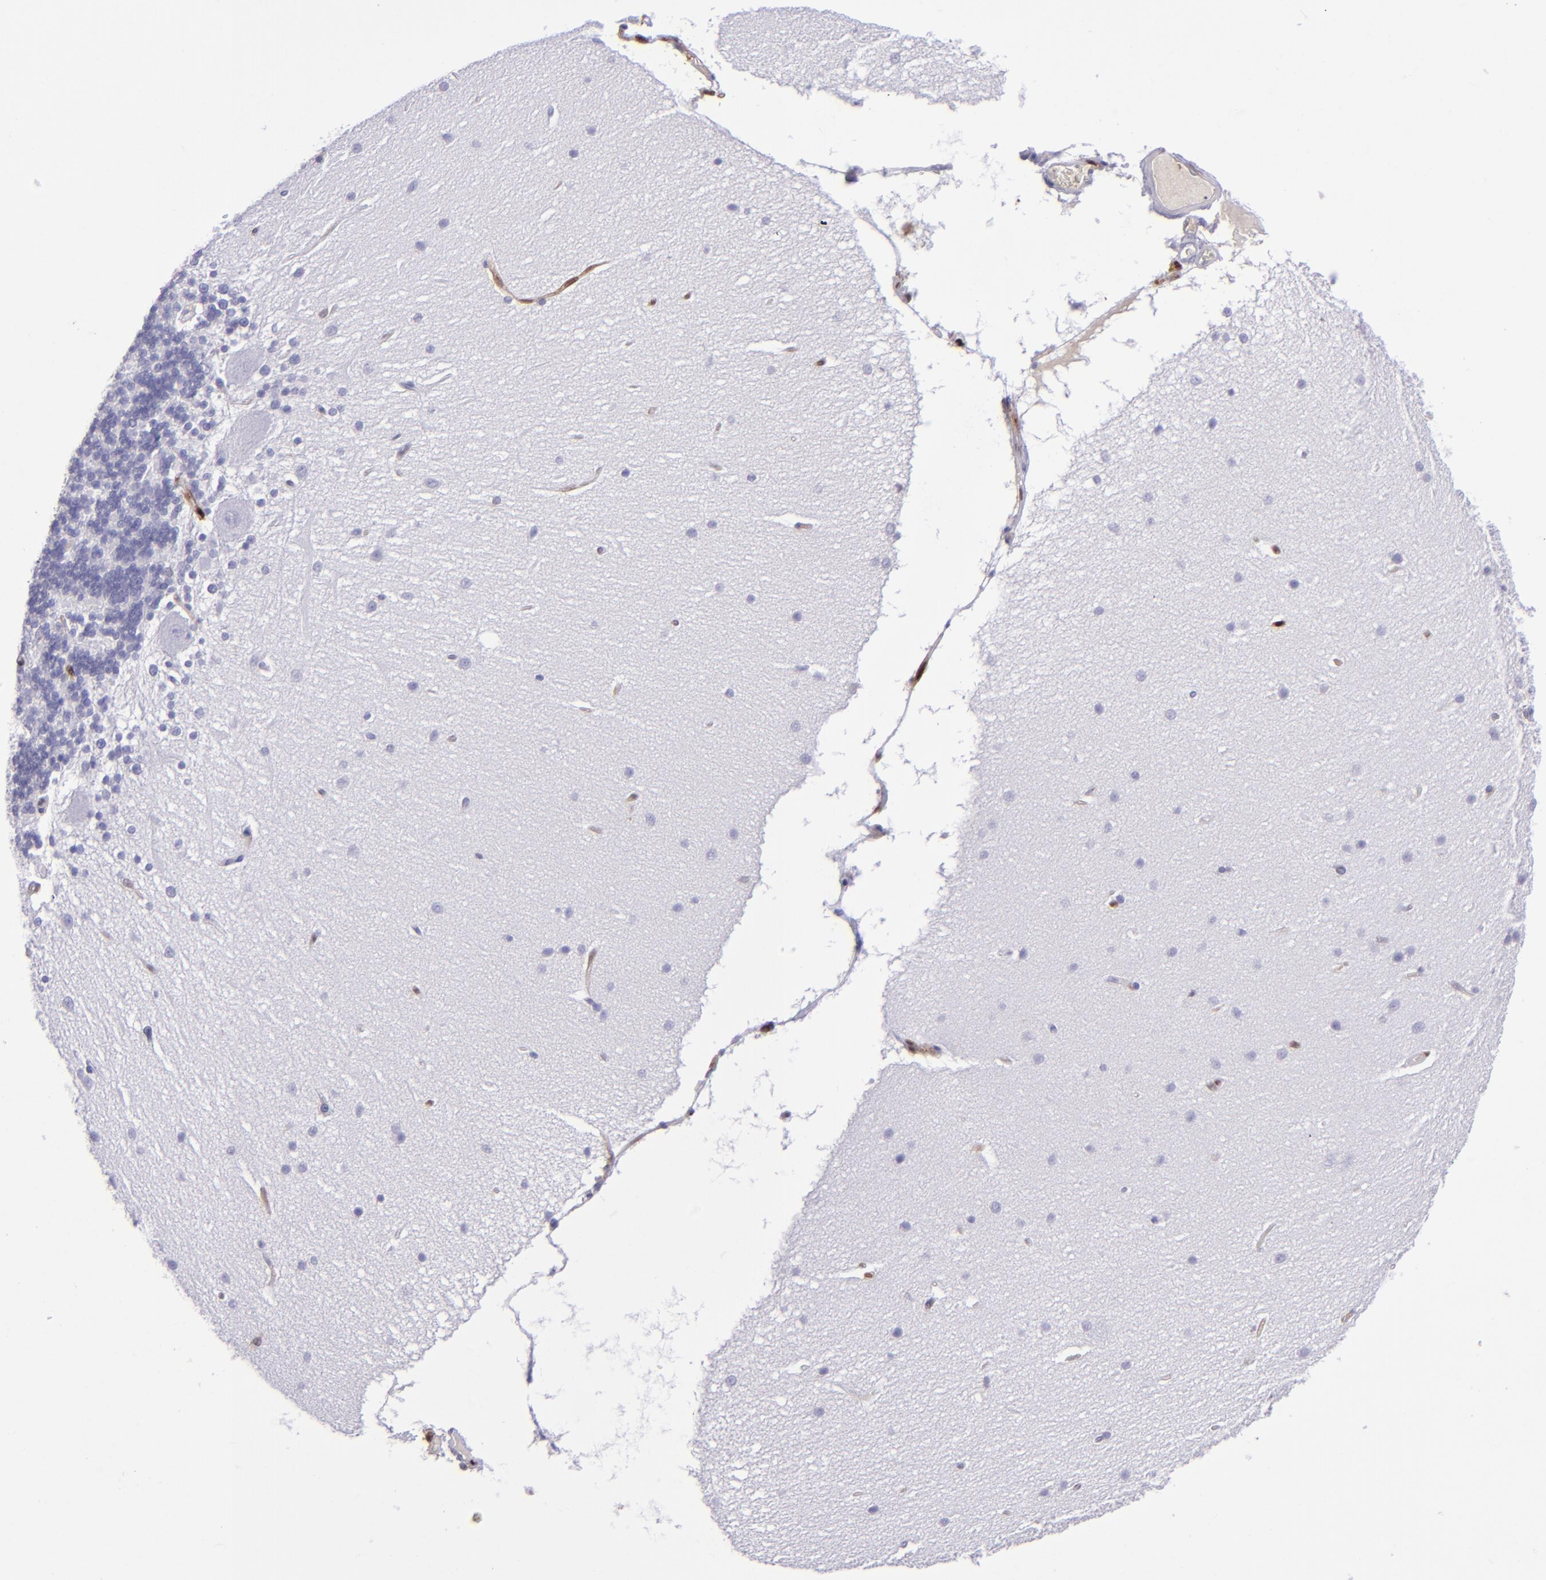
{"staining": {"intensity": "negative", "quantity": "none", "location": "none"}, "tissue": "cerebellum", "cell_type": "Cells in granular layer", "image_type": "normal", "snomed": [{"axis": "morphology", "description": "Normal tissue, NOS"}, {"axis": "topography", "description": "Cerebellum"}], "caption": "A histopathology image of cerebellum stained for a protein shows no brown staining in cells in granular layer.", "gene": "TYMP", "patient": {"sex": "female", "age": 54}}